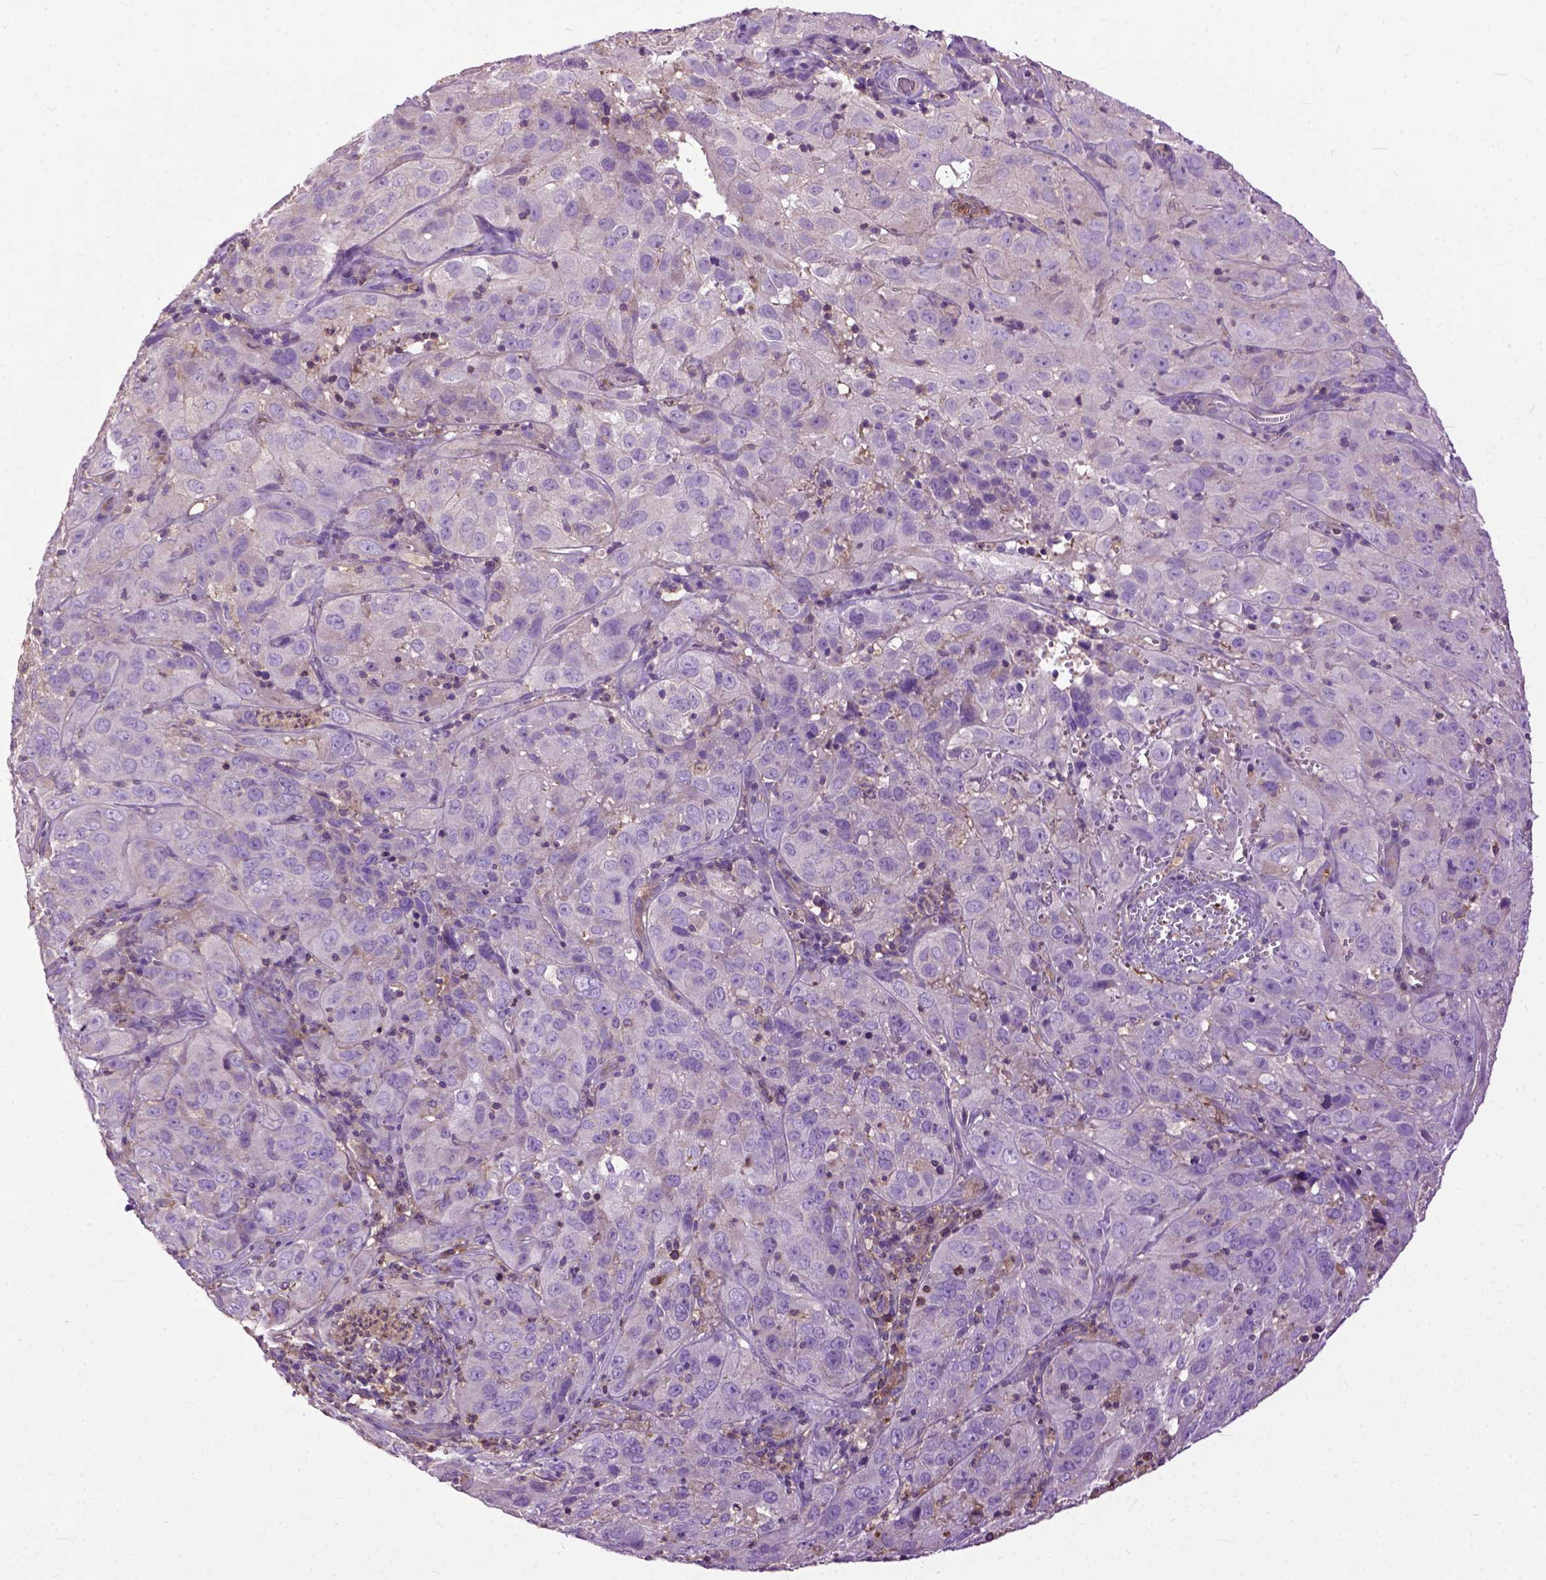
{"staining": {"intensity": "negative", "quantity": "none", "location": "none"}, "tissue": "cervical cancer", "cell_type": "Tumor cells", "image_type": "cancer", "snomed": [{"axis": "morphology", "description": "Squamous cell carcinoma, NOS"}, {"axis": "topography", "description": "Cervix"}], "caption": "Cervical cancer stained for a protein using IHC exhibits no expression tumor cells.", "gene": "NAMPT", "patient": {"sex": "female", "age": 32}}